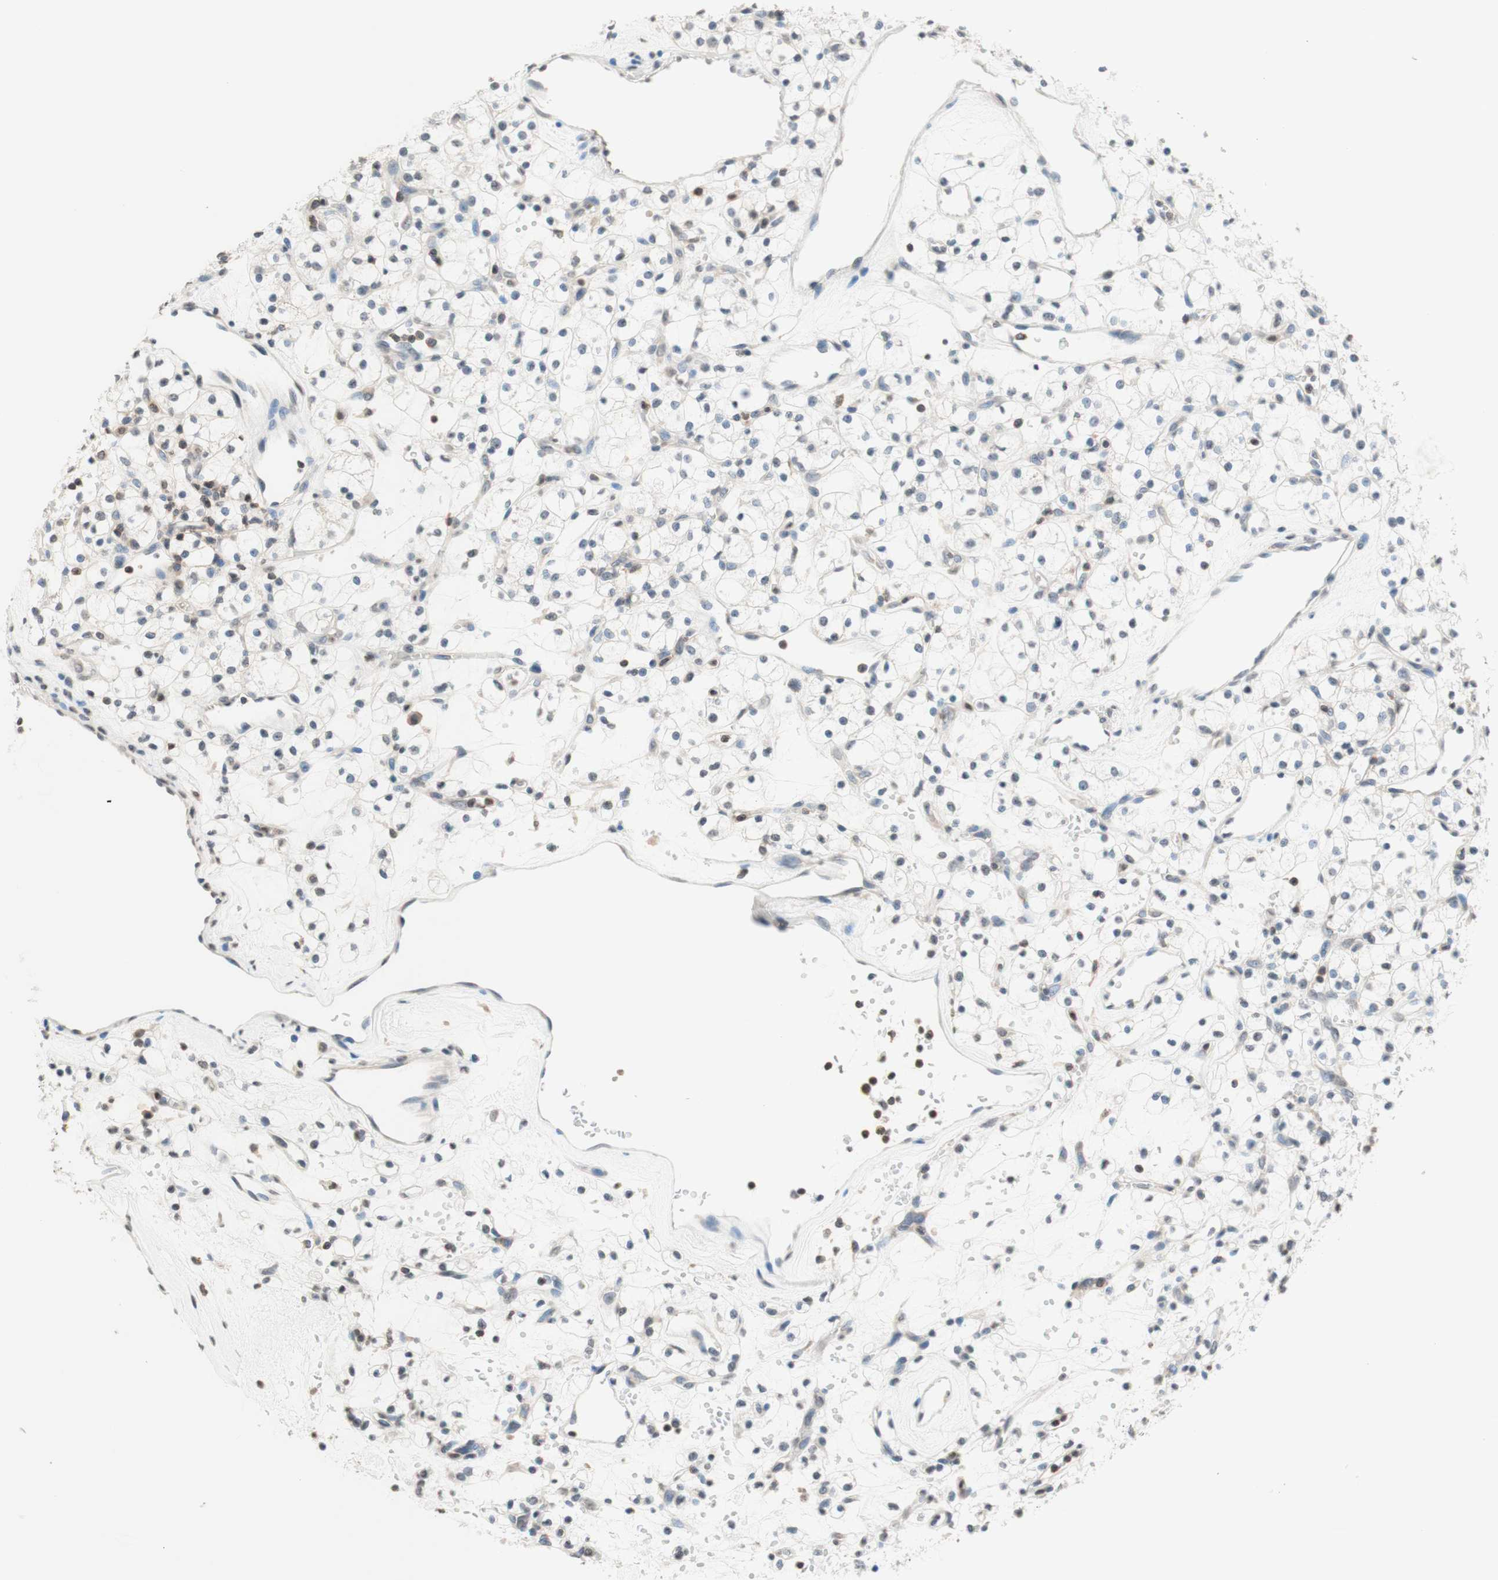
{"staining": {"intensity": "negative", "quantity": "none", "location": "none"}, "tissue": "renal cancer", "cell_type": "Tumor cells", "image_type": "cancer", "snomed": [{"axis": "morphology", "description": "Adenocarcinoma, NOS"}, {"axis": "topography", "description": "Kidney"}], "caption": "Renal cancer (adenocarcinoma) stained for a protein using immunohistochemistry demonstrates no expression tumor cells.", "gene": "WIPF1", "patient": {"sex": "female", "age": 60}}